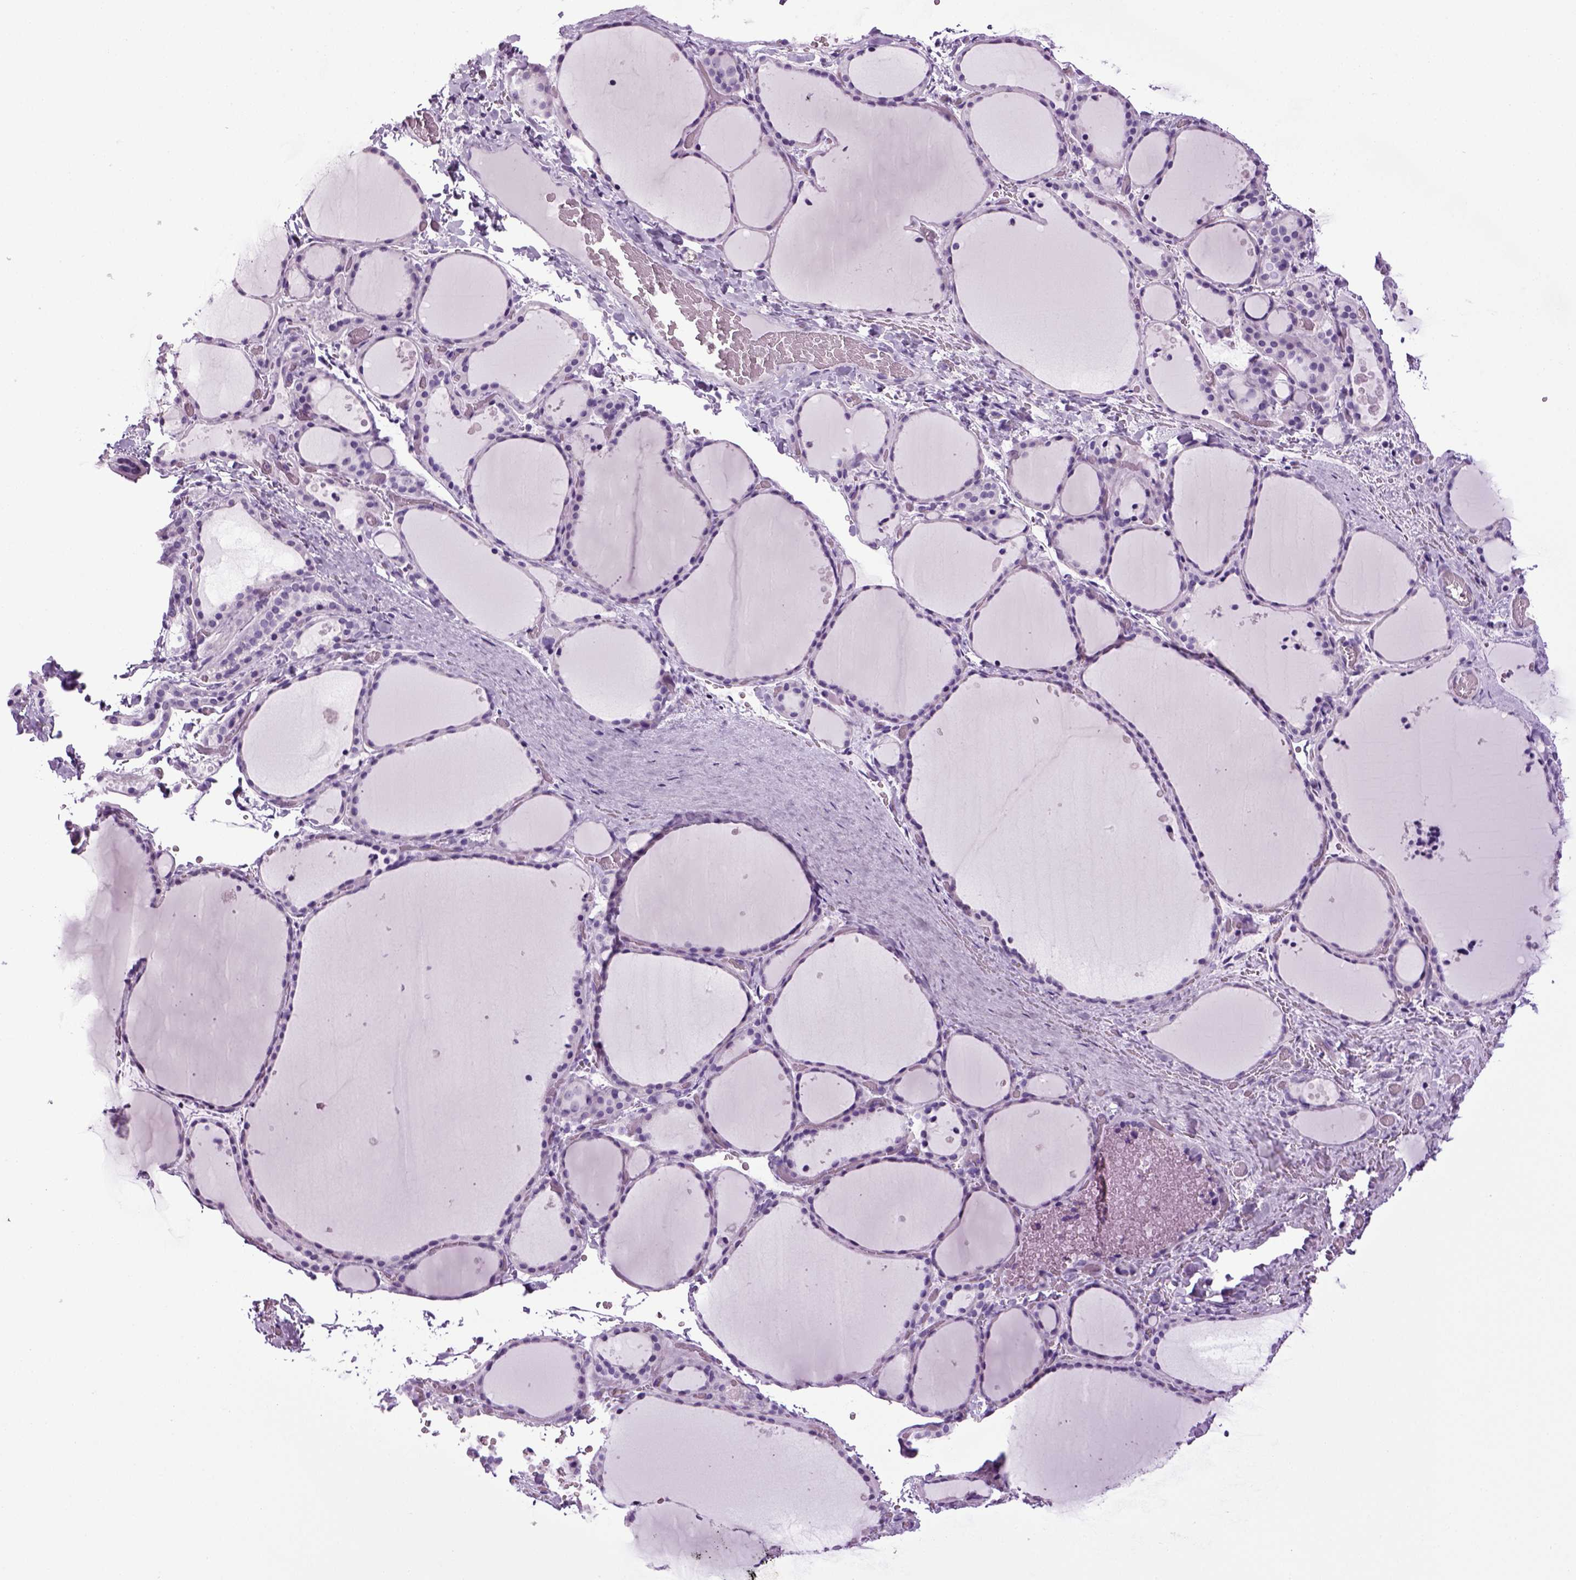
{"staining": {"intensity": "negative", "quantity": "none", "location": "none"}, "tissue": "thyroid gland", "cell_type": "Glandular cells", "image_type": "normal", "snomed": [{"axis": "morphology", "description": "Normal tissue, NOS"}, {"axis": "topography", "description": "Thyroid gland"}], "caption": "Immunohistochemistry histopathology image of benign thyroid gland stained for a protein (brown), which shows no expression in glandular cells. (Stains: DAB (3,3'-diaminobenzidine) IHC with hematoxylin counter stain, Microscopy: brightfield microscopy at high magnification).", "gene": "HMCN2", "patient": {"sex": "female", "age": 36}}